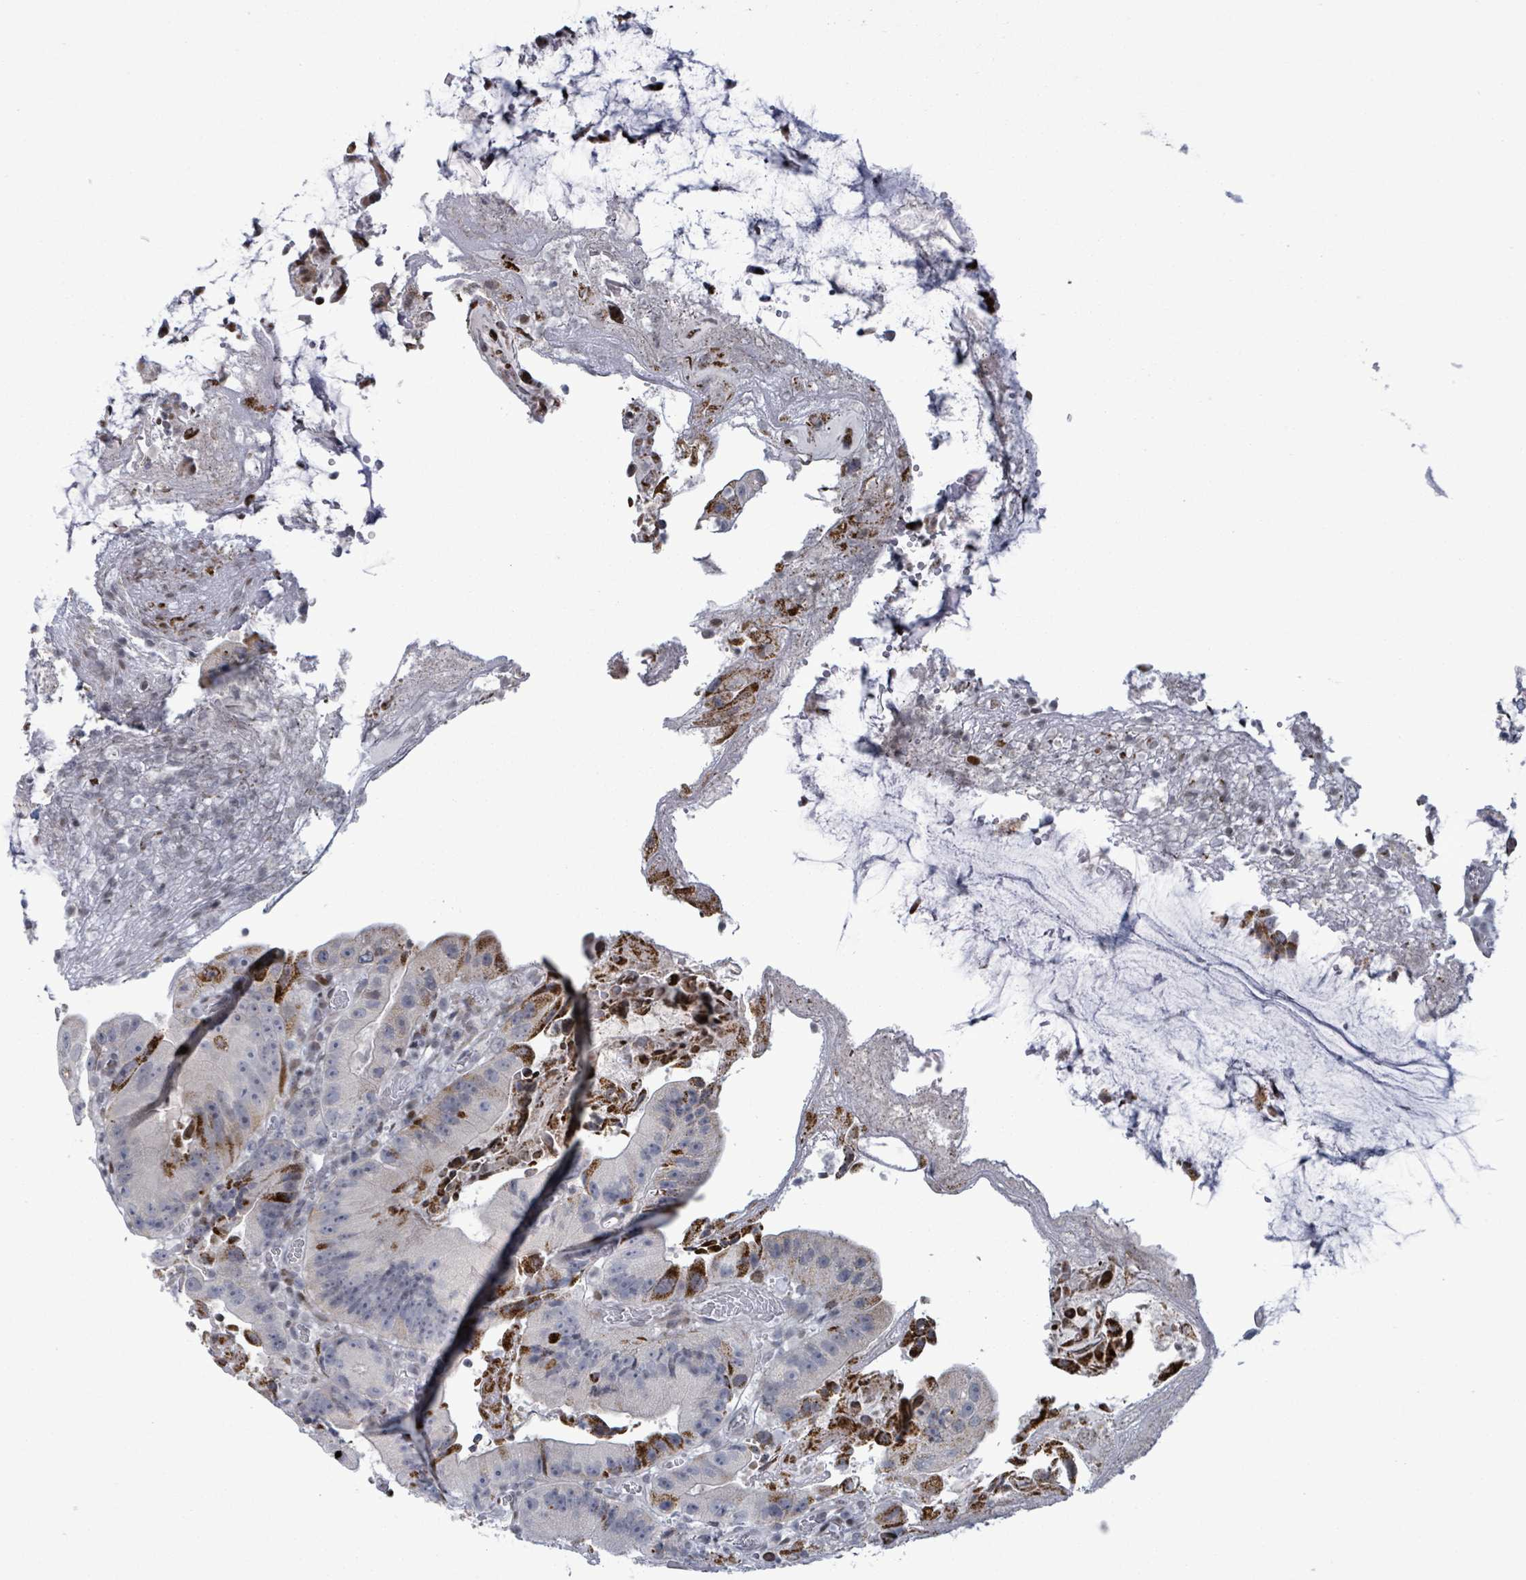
{"staining": {"intensity": "moderate", "quantity": "<25%", "location": "cytoplasmic/membranous"}, "tissue": "colorectal cancer", "cell_type": "Tumor cells", "image_type": "cancer", "snomed": [{"axis": "morphology", "description": "Adenocarcinoma, NOS"}, {"axis": "topography", "description": "Colon"}], "caption": "Colorectal cancer stained with a protein marker demonstrates moderate staining in tumor cells.", "gene": "FNDC4", "patient": {"sex": "female", "age": 86}}